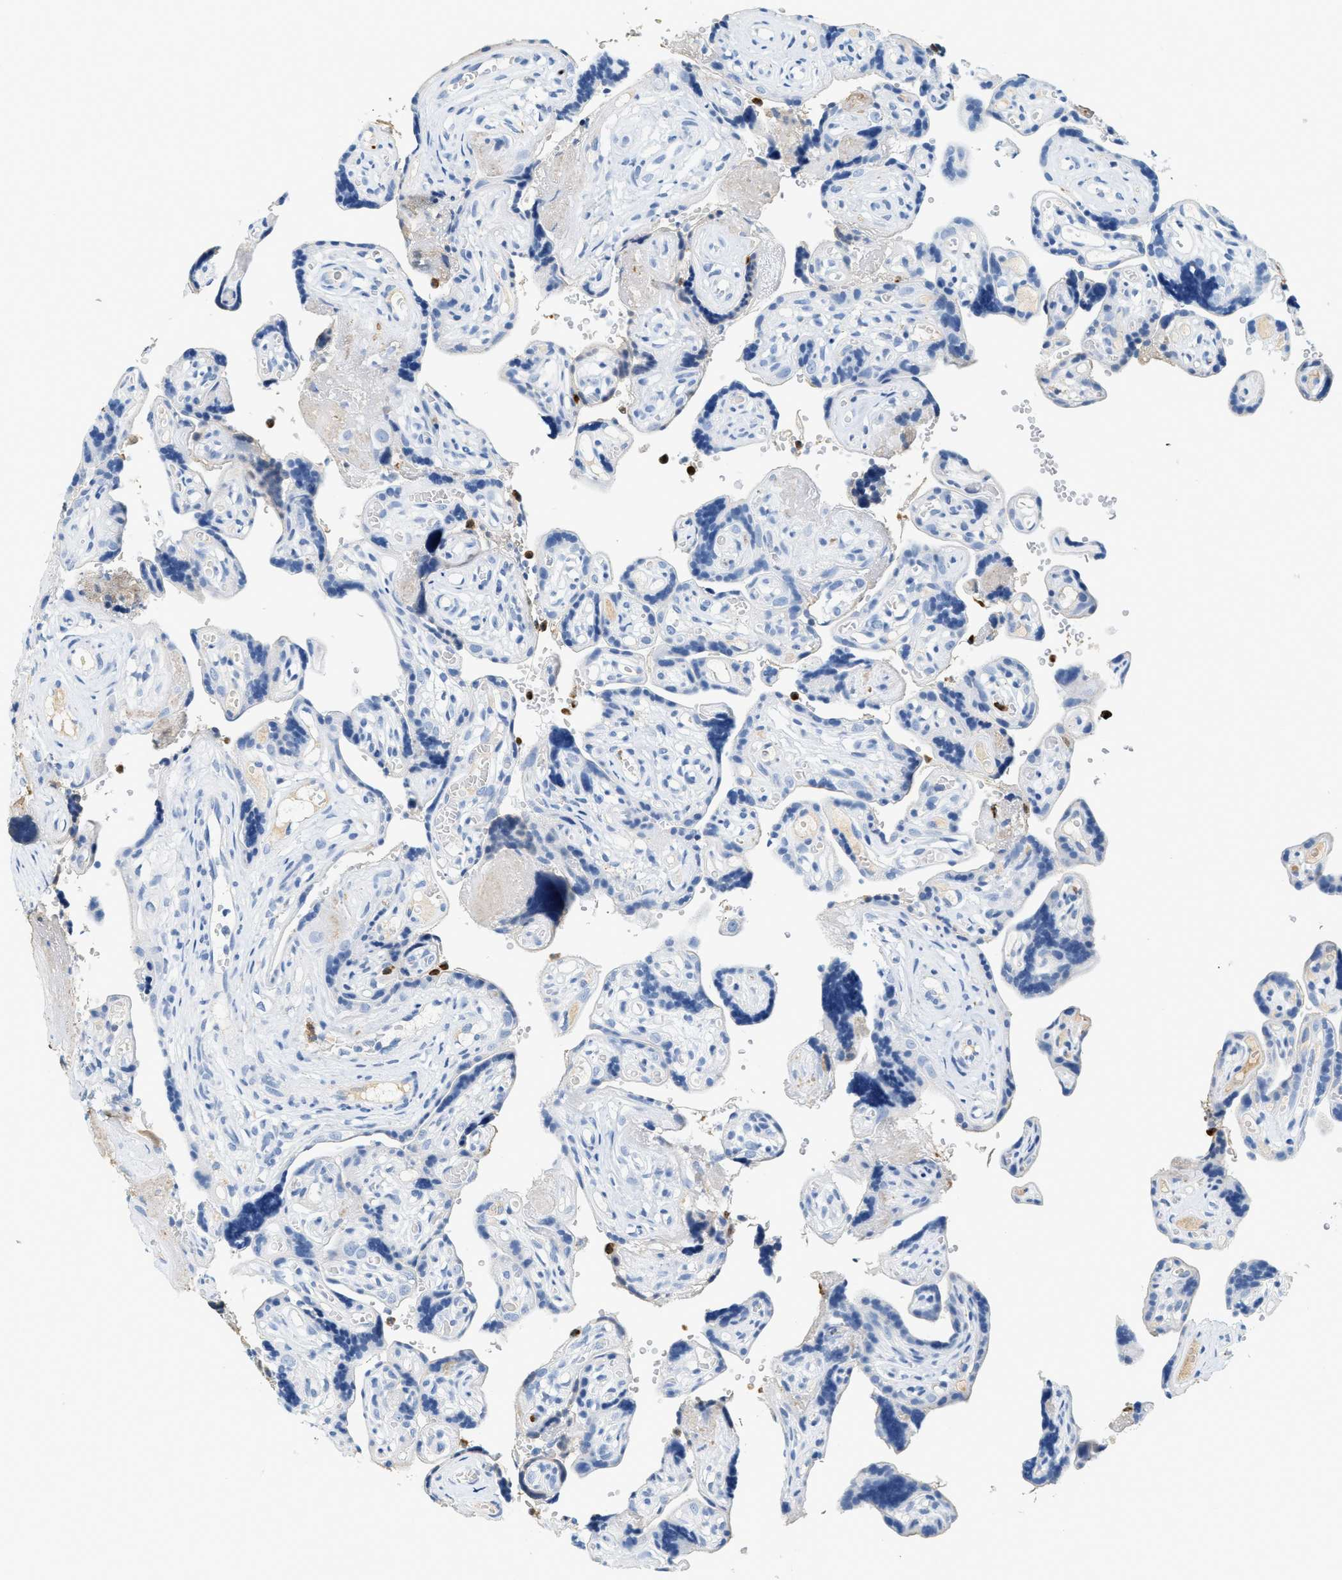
{"staining": {"intensity": "negative", "quantity": "none", "location": "none"}, "tissue": "placenta", "cell_type": "Decidual cells", "image_type": "normal", "snomed": [{"axis": "morphology", "description": "Normal tissue, NOS"}, {"axis": "topography", "description": "Placenta"}], "caption": "DAB (3,3'-diaminobenzidine) immunohistochemical staining of unremarkable human placenta displays no significant positivity in decidual cells. (DAB IHC visualized using brightfield microscopy, high magnification).", "gene": "LCN2", "patient": {"sex": "female", "age": 30}}